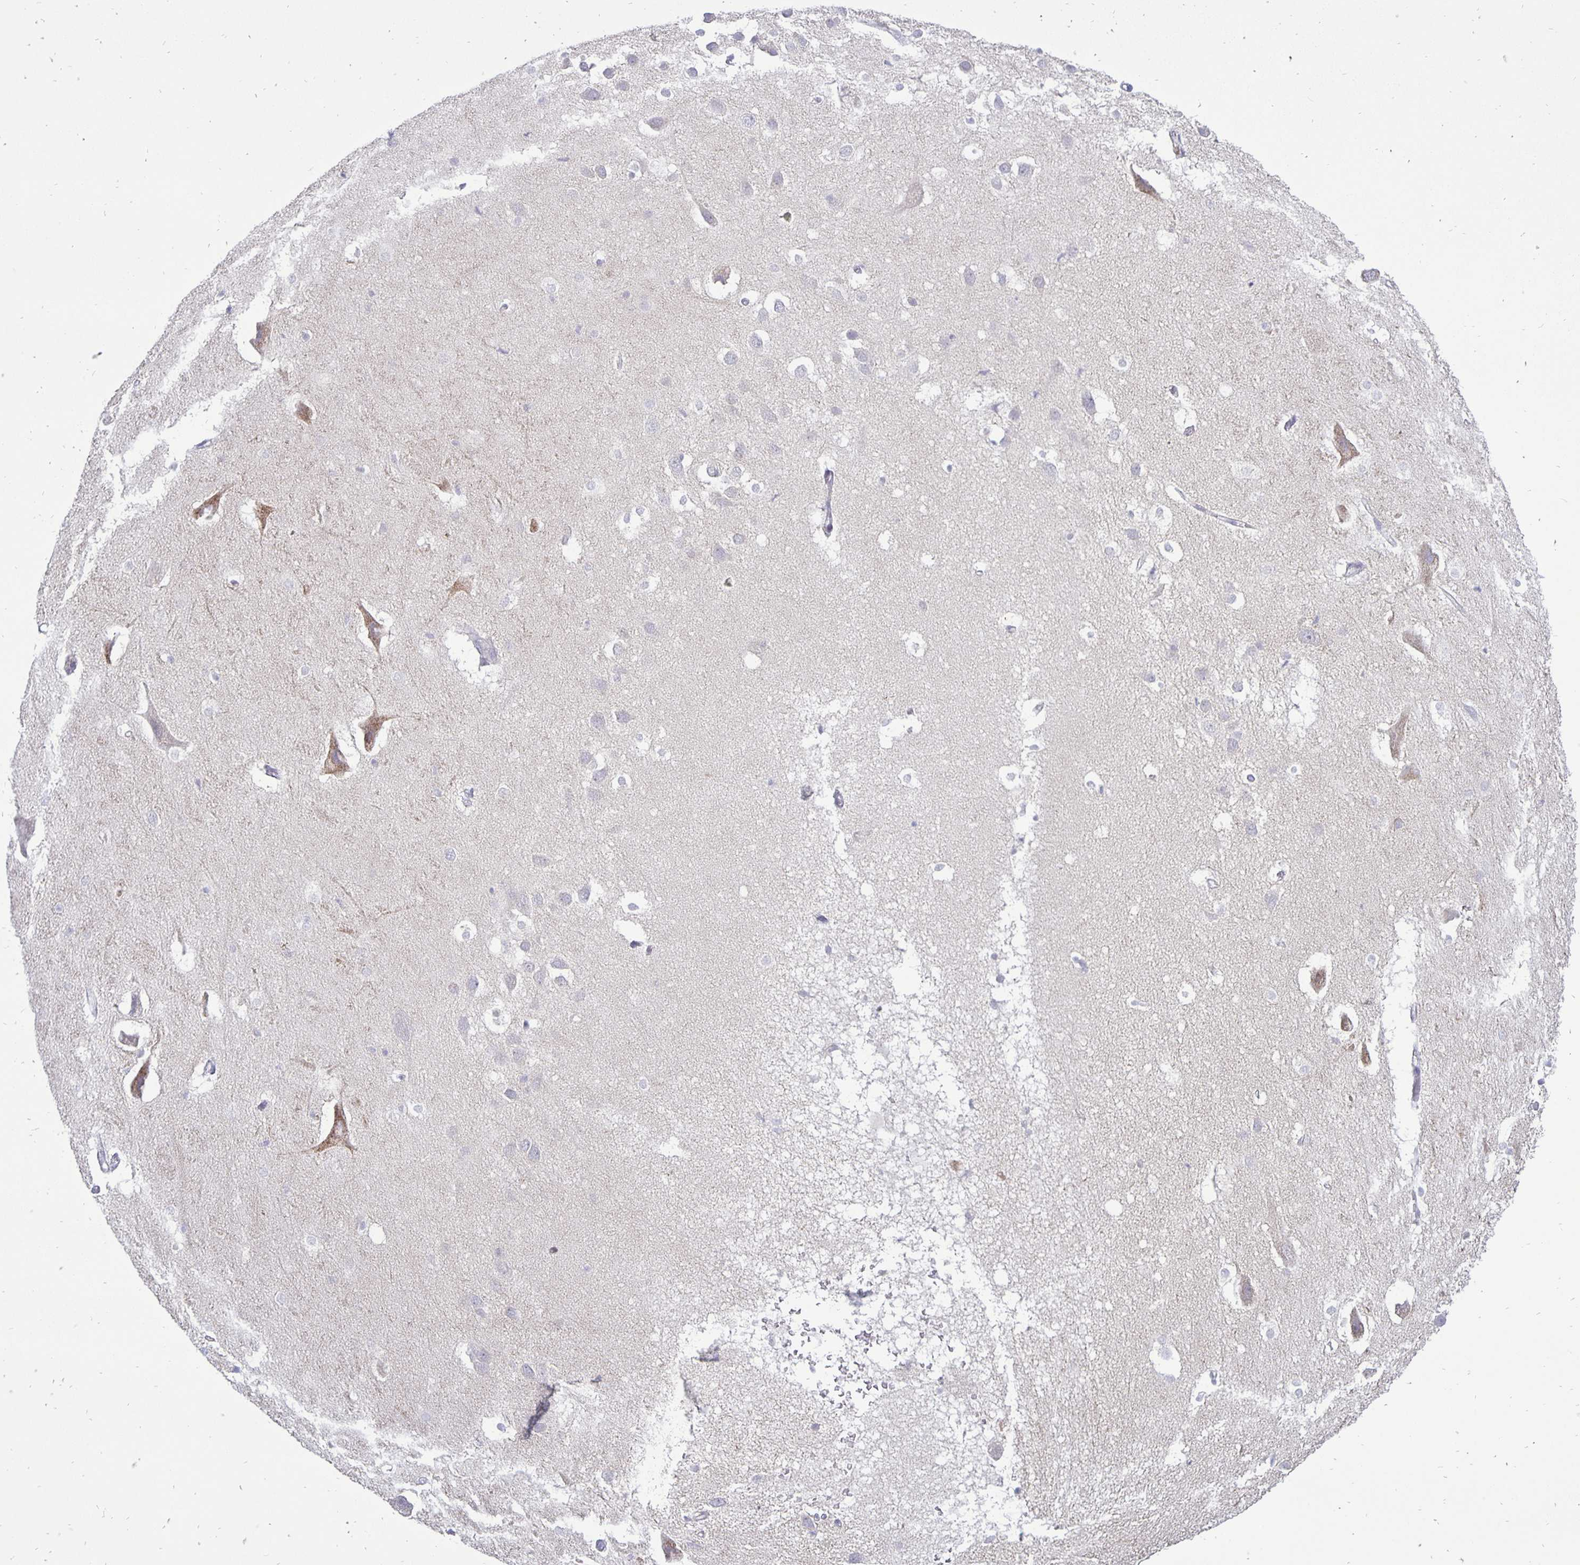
{"staining": {"intensity": "negative", "quantity": "none", "location": "none"}, "tissue": "hippocampus", "cell_type": "Glial cells", "image_type": "normal", "snomed": [{"axis": "morphology", "description": "Normal tissue, NOS"}, {"axis": "topography", "description": "Hippocampus"}], "caption": "This is an immunohistochemistry histopathology image of unremarkable hippocampus. There is no expression in glial cells.", "gene": "ERBB2", "patient": {"sex": "male", "age": 26}}